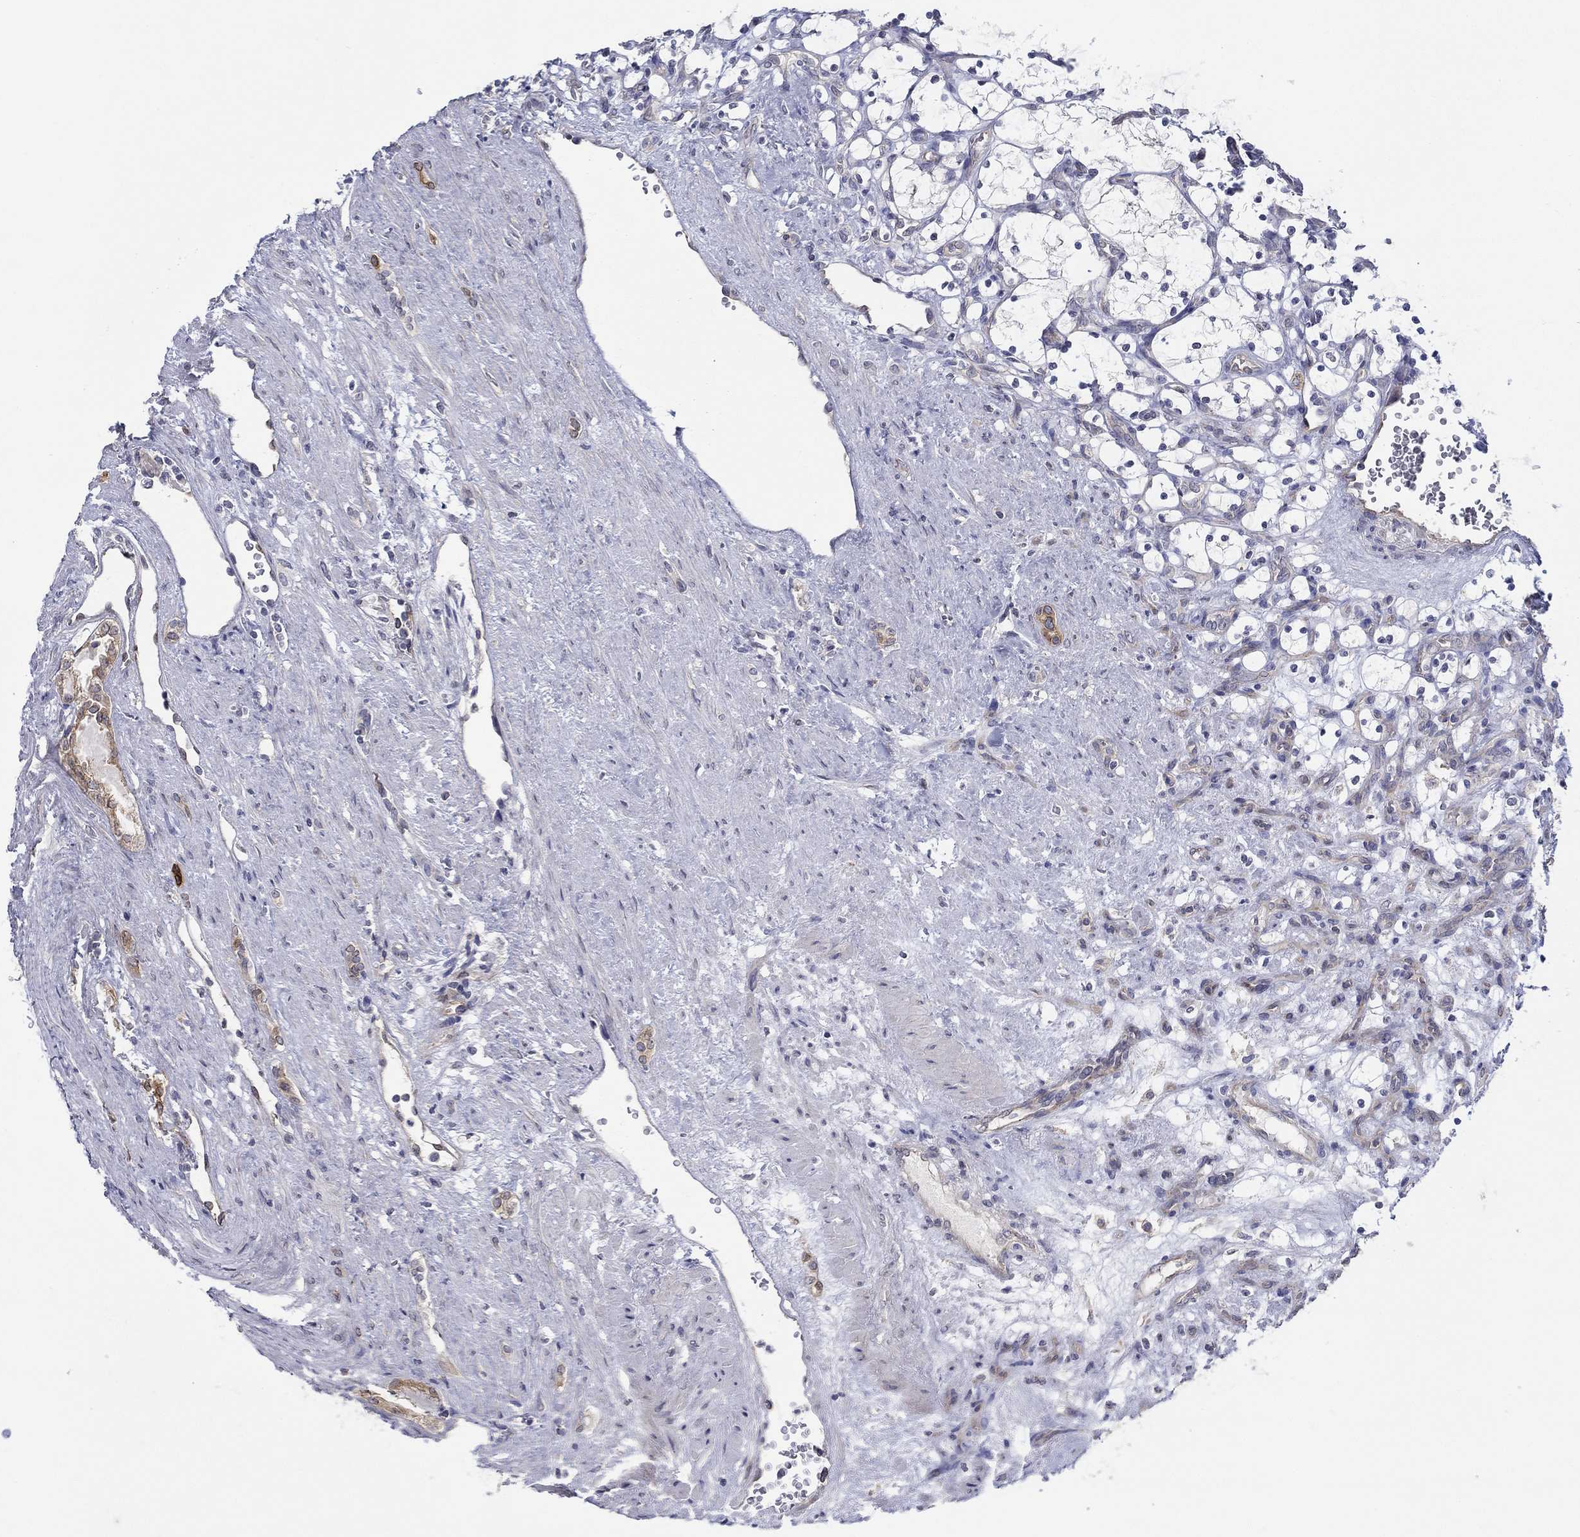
{"staining": {"intensity": "negative", "quantity": "none", "location": "none"}, "tissue": "renal cancer", "cell_type": "Tumor cells", "image_type": "cancer", "snomed": [{"axis": "morphology", "description": "Adenocarcinoma, NOS"}, {"axis": "topography", "description": "Kidney"}], "caption": "High power microscopy photomicrograph of an immunohistochemistry (IHC) photomicrograph of renal cancer (adenocarcinoma), revealing no significant expression in tumor cells.", "gene": "ERMP1", "patient": {"sex": "female", "age": 69}}